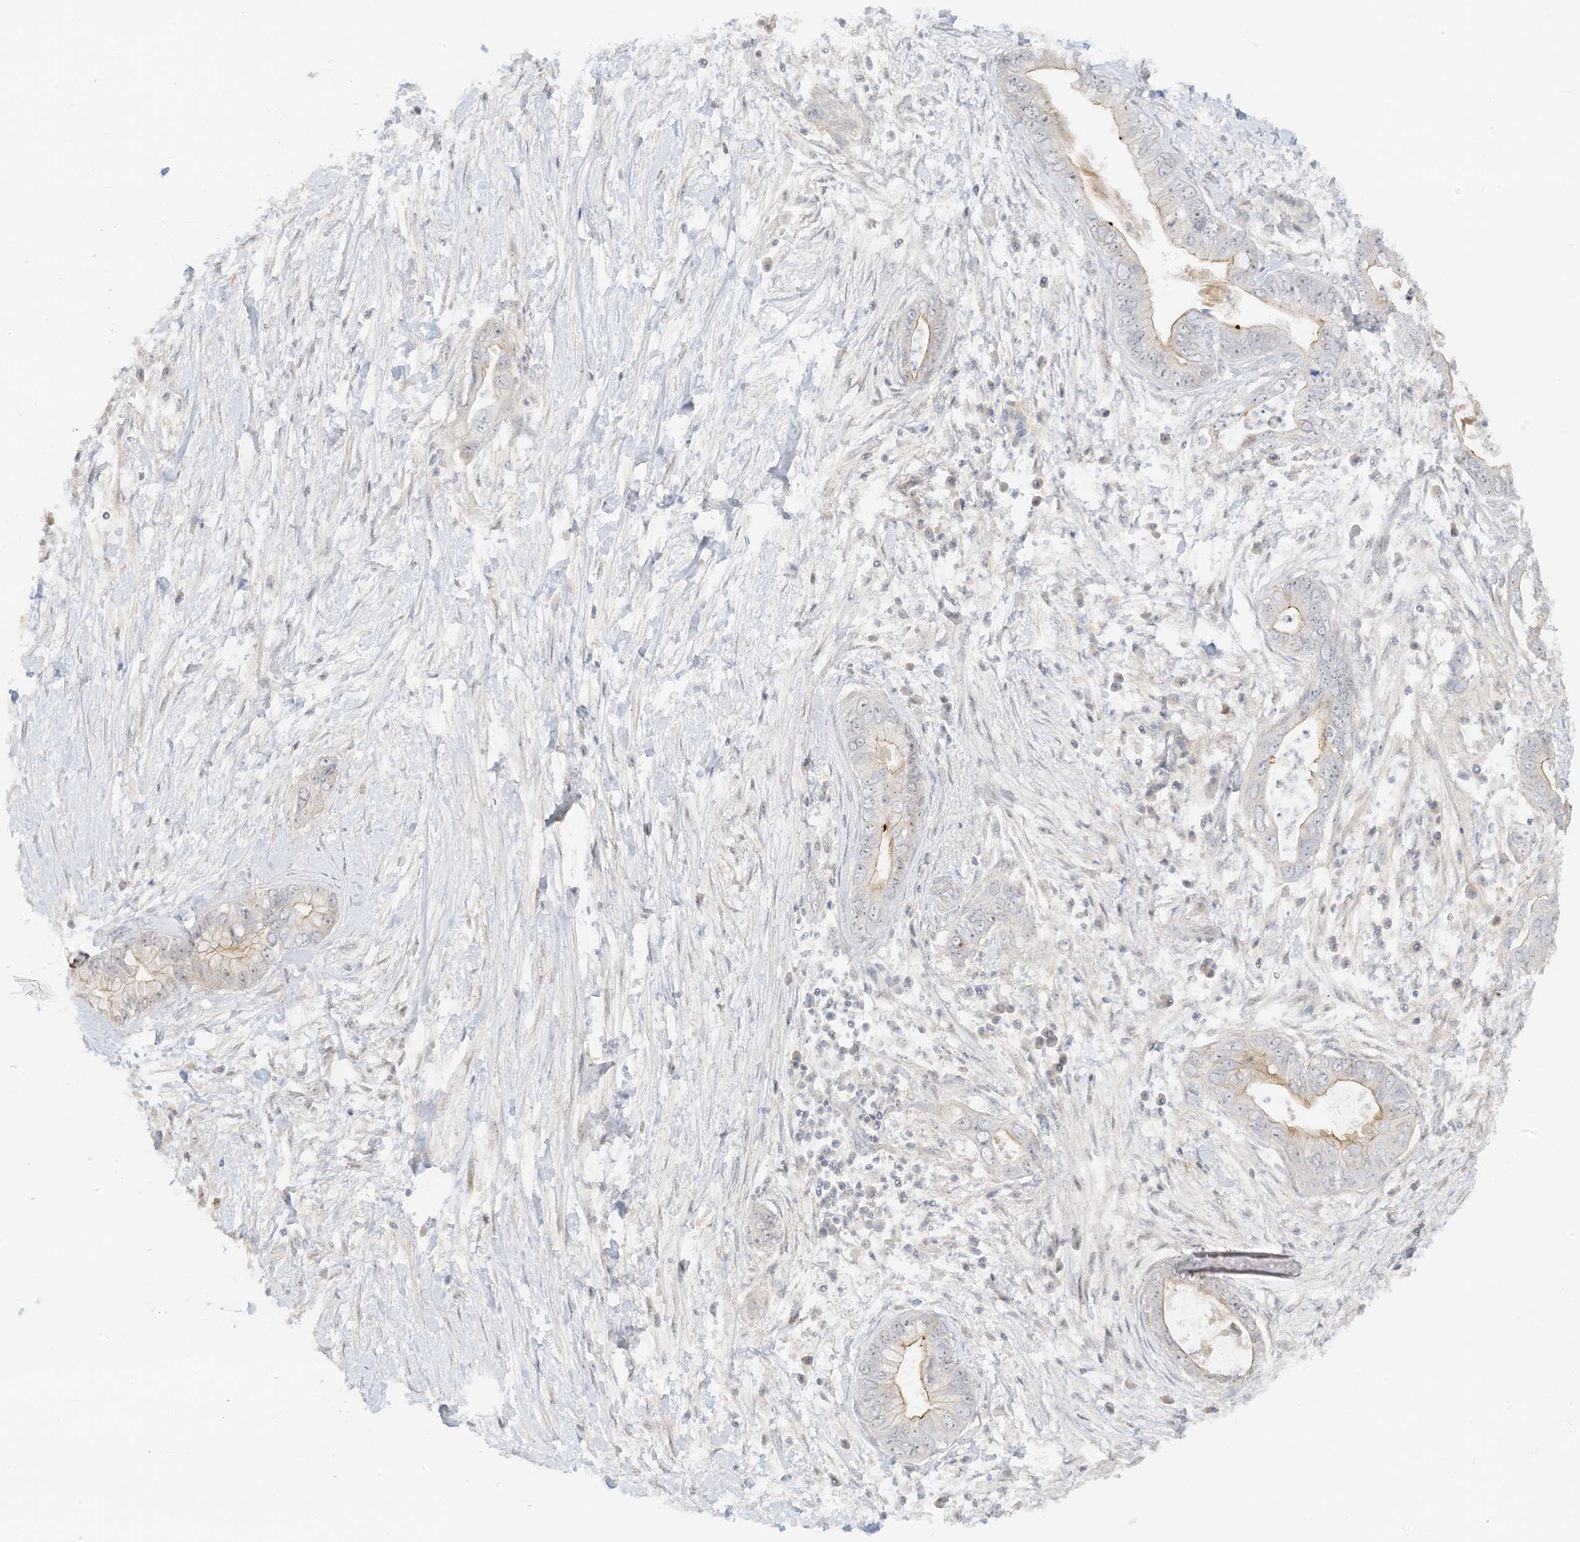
{"staining": {"intensity": "moderate", "quantity": "<25%", "location": "cytoplasmic/membranous"}, "tissue": "pancreatic cancer", "cell_type": "Tumor cells", "image_type": "cancer", "snomed": [{"axis": "morphology", "description": "Adenocarcinoma, NOS"}, {"axis": "topography", "description": "Pancreas"}], "caption": "Immunohistochemical staining of pancreatic adenocarcinoma shows moderate cytoplasmic/membranous protein staining in about <25% of tumor cells.", "gene": "ETAA1", "patient": {"sex": "male", "age": 75}}